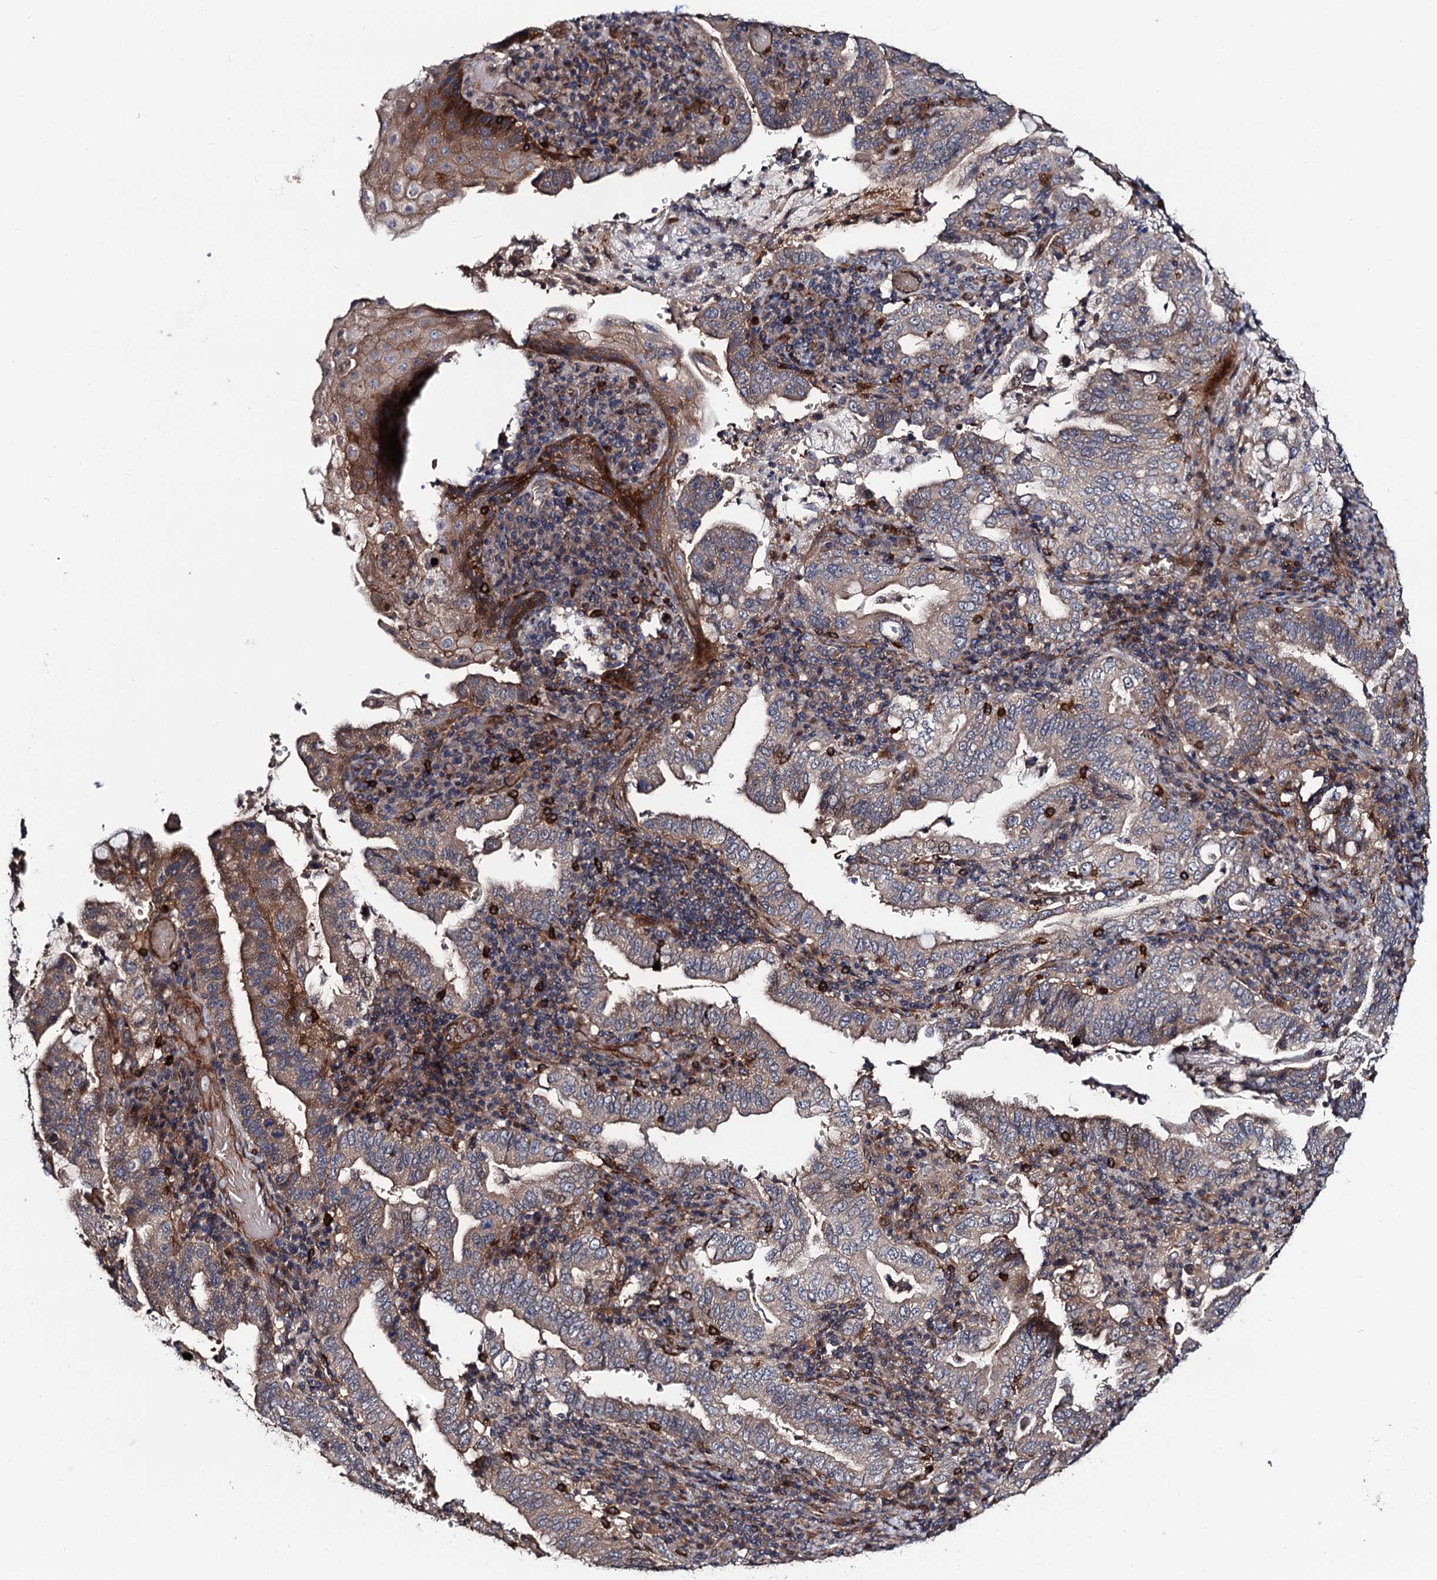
{"staining": {"intensity": "weak", "quantity": "25%-75%", "location": "cytoplasmic/membranous"}, "tissue": "stomach cancer", "cell_type": "Tumor cells", "image_type": "cancer", "snomed": [{"axis": "morphology", "description": "Normal tissue, NOS"}, {"axis": "morphology", "description": "Adenocarcinoma, NOS"}, {"axis": "topography", "description": "Esophagus"}, {"axis": "topography", "description": "Stomach, upper"}, {"axis": "topography", "description": "Peripheral nerve tissue"}], "caption": "Human stomach adenocarcinoma stained with a brown dye displays weak cytoplasmic/membranous positive staining in about 25%-75% of tumor cells.", "gene": "KXD1", "patient": {"sex": "male", "age": 62}}